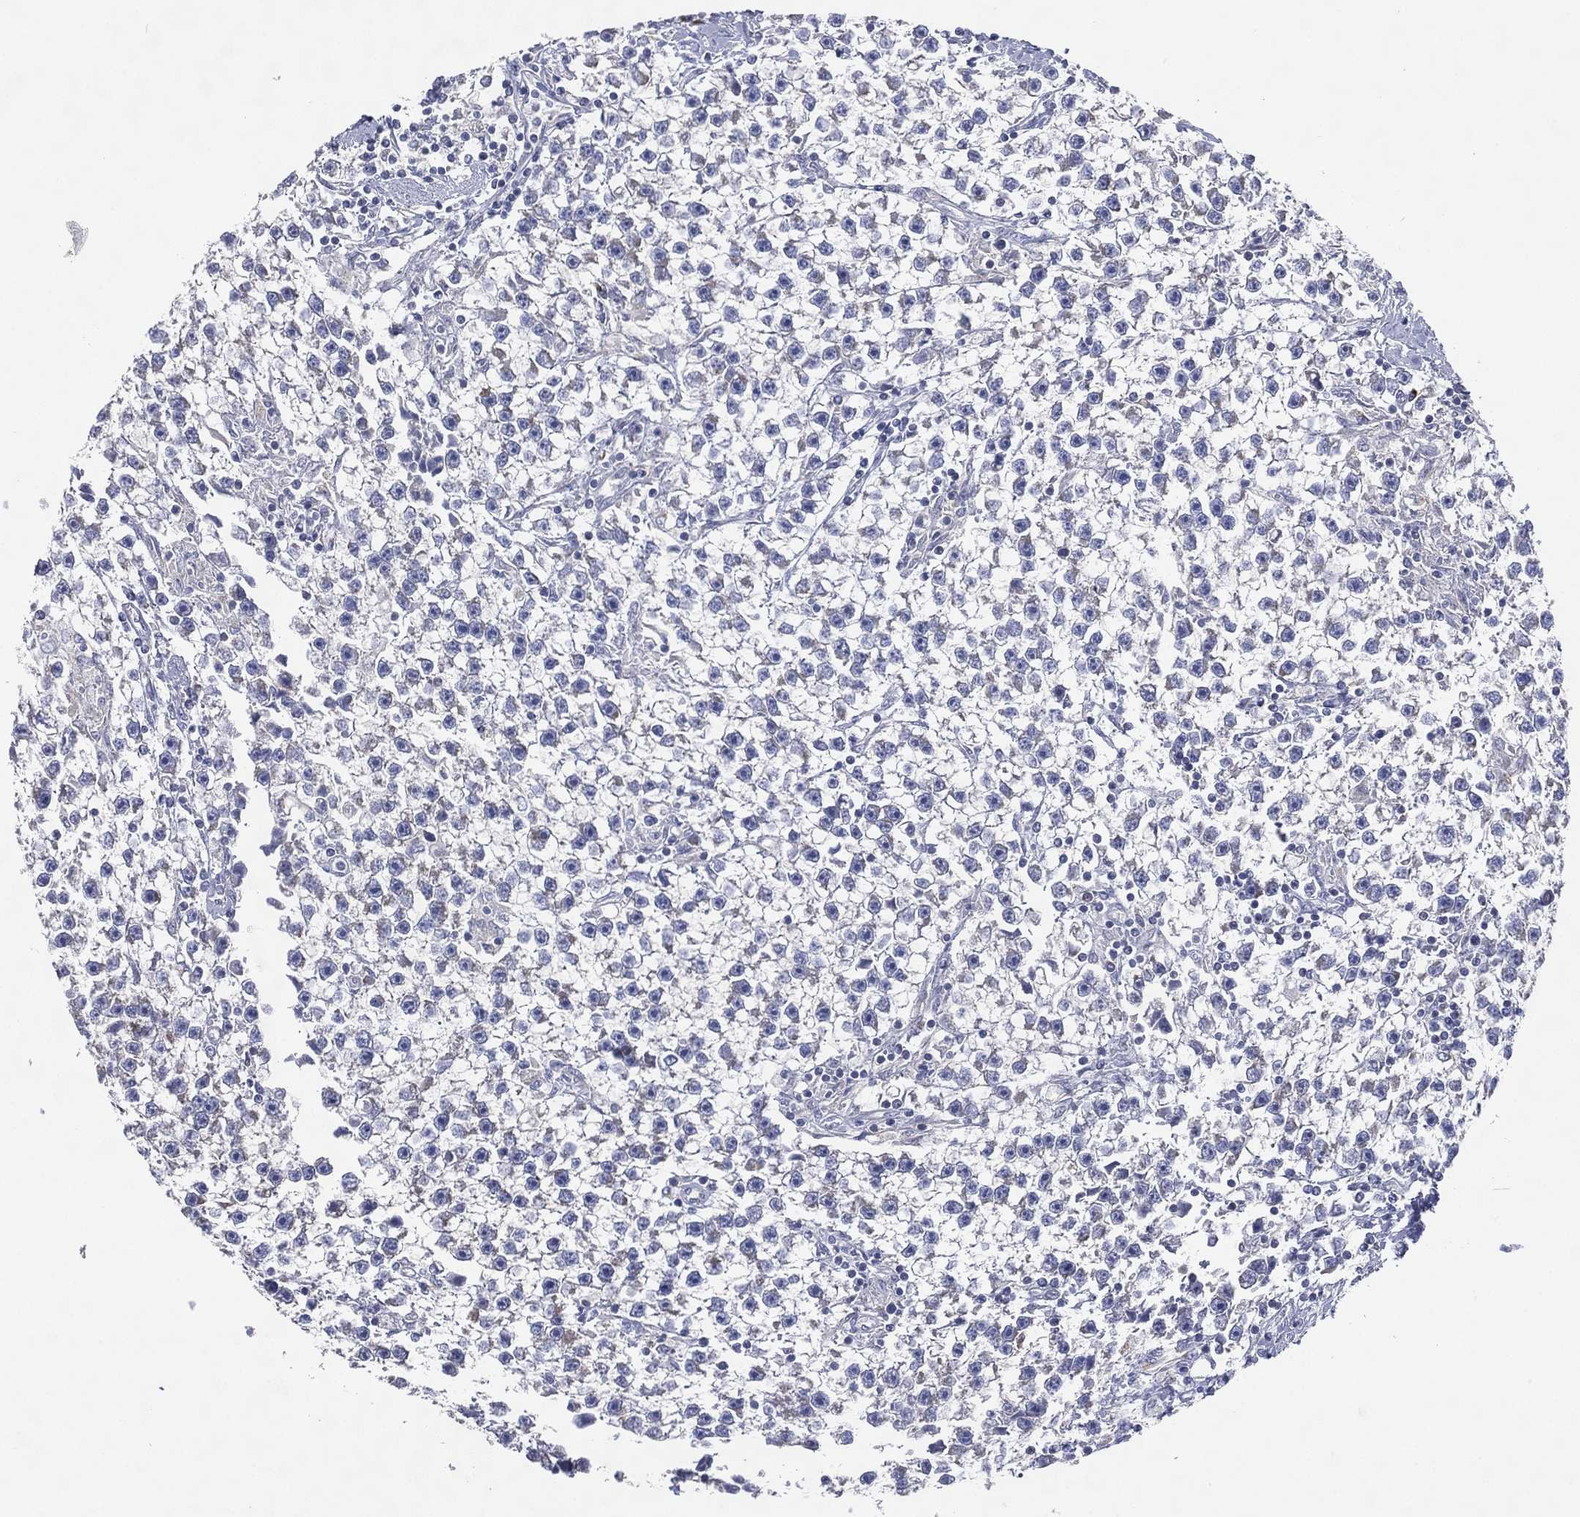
{"staining": {"intensity": "negative", "quantity": "none", "location": "none"}, "tissue": "testis cancer", "cell_type": "Tumor cells", "image_type": "cancer", "snomed": [{"axis": "morphology", "description": "Seminoma, NOS"}, {"axis": "topography", "description": "Testis"}], "caption": "Seminoma (testis) was stained to show a protein in brown. There is no significant expression in tumor cells.", "gene": "ATP8A2", "patient": {"sex": "male", "age": 59}}